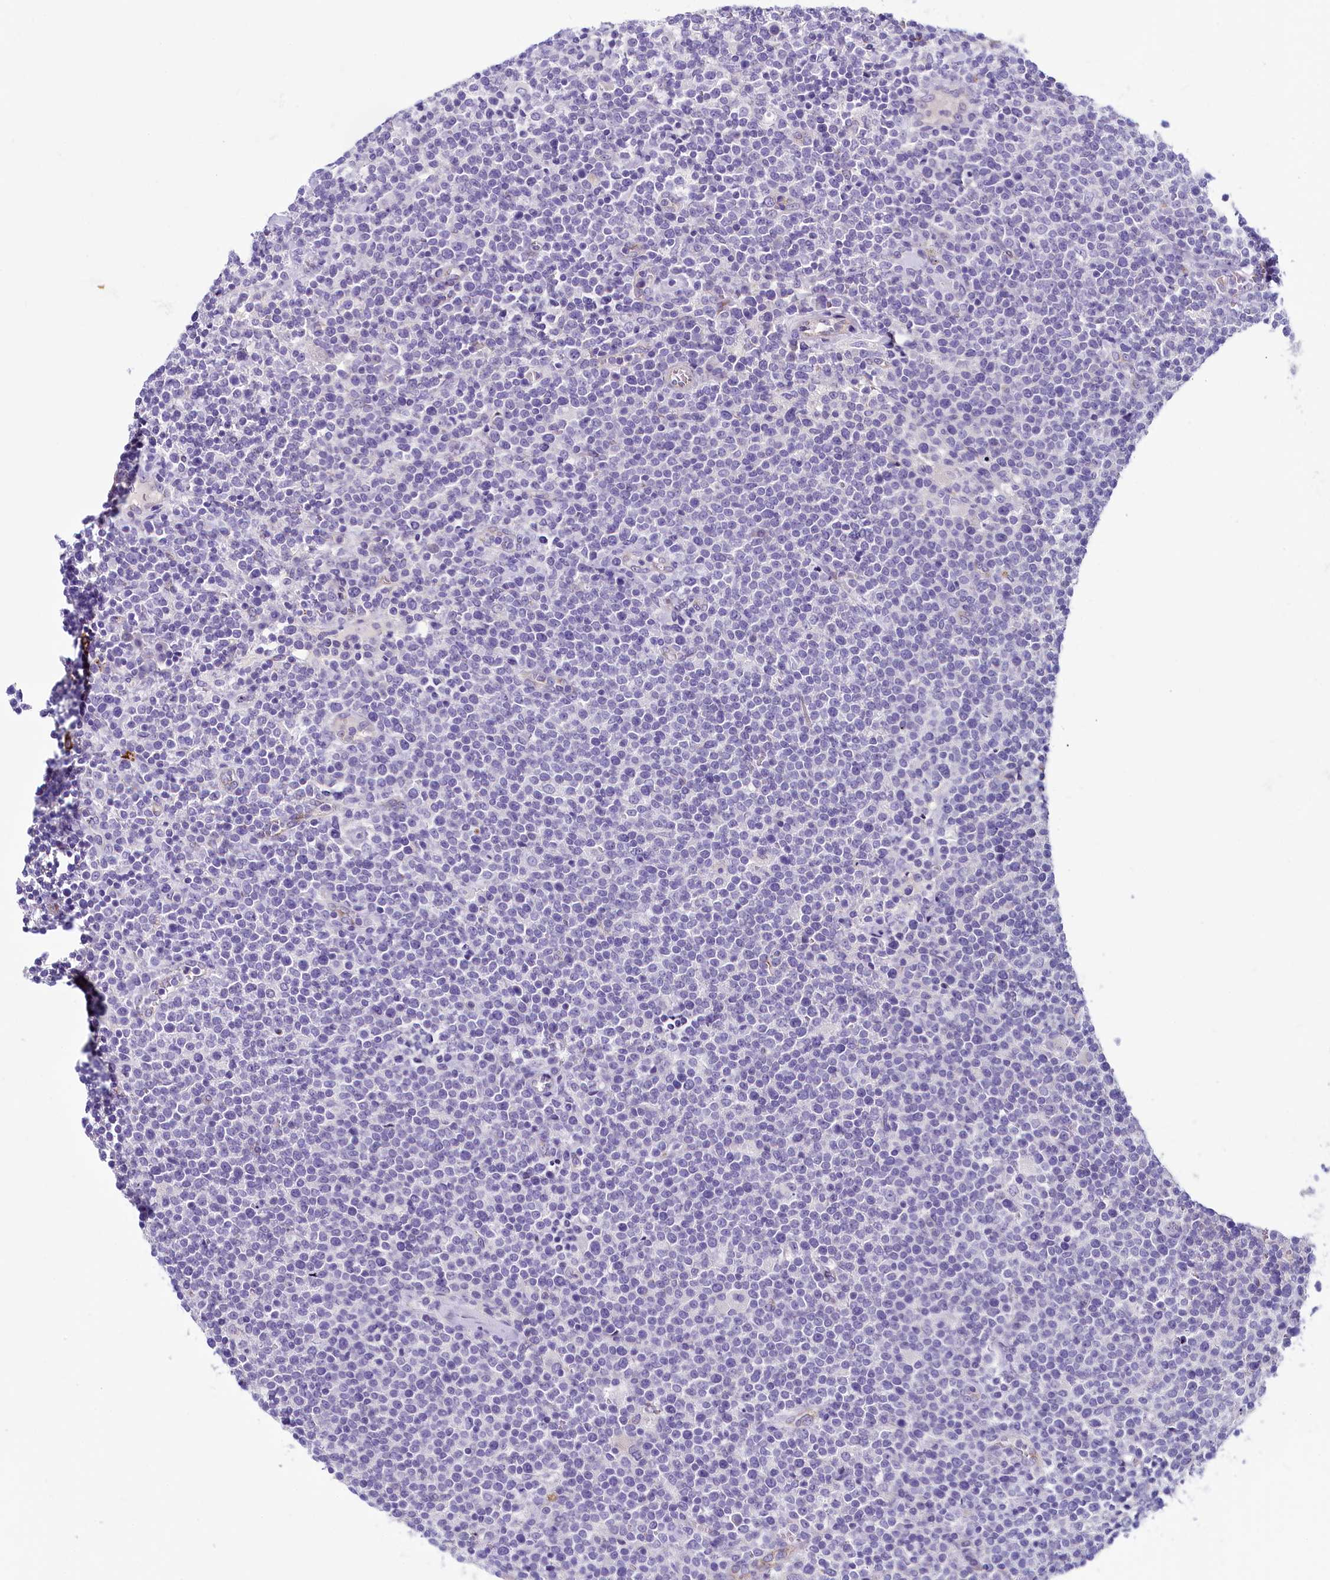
{"staining": {"intensity": "negative", "quantity": "none", "location": "none"}, "tissue": "lymphoma", "cell_type": "Tumor cells", "image_type": "cancer", "snomed": [{"axis": "morphology", "description": "Malignant lymphoma, non-Hodgkin's type, High grade"}, {"axis": "topography", "description": "Lymph node"}], "caption": "Protein analysis of lymphoma demonstrates no significant staining in tumor cells. The staining was performed using DAB to visualize the protein expression in brown, while the nuclei were stained in blue with hematoxylin (Magnification: 20x).", "gene": "INSC", "patient": {"sex": "male", "age": 61}}